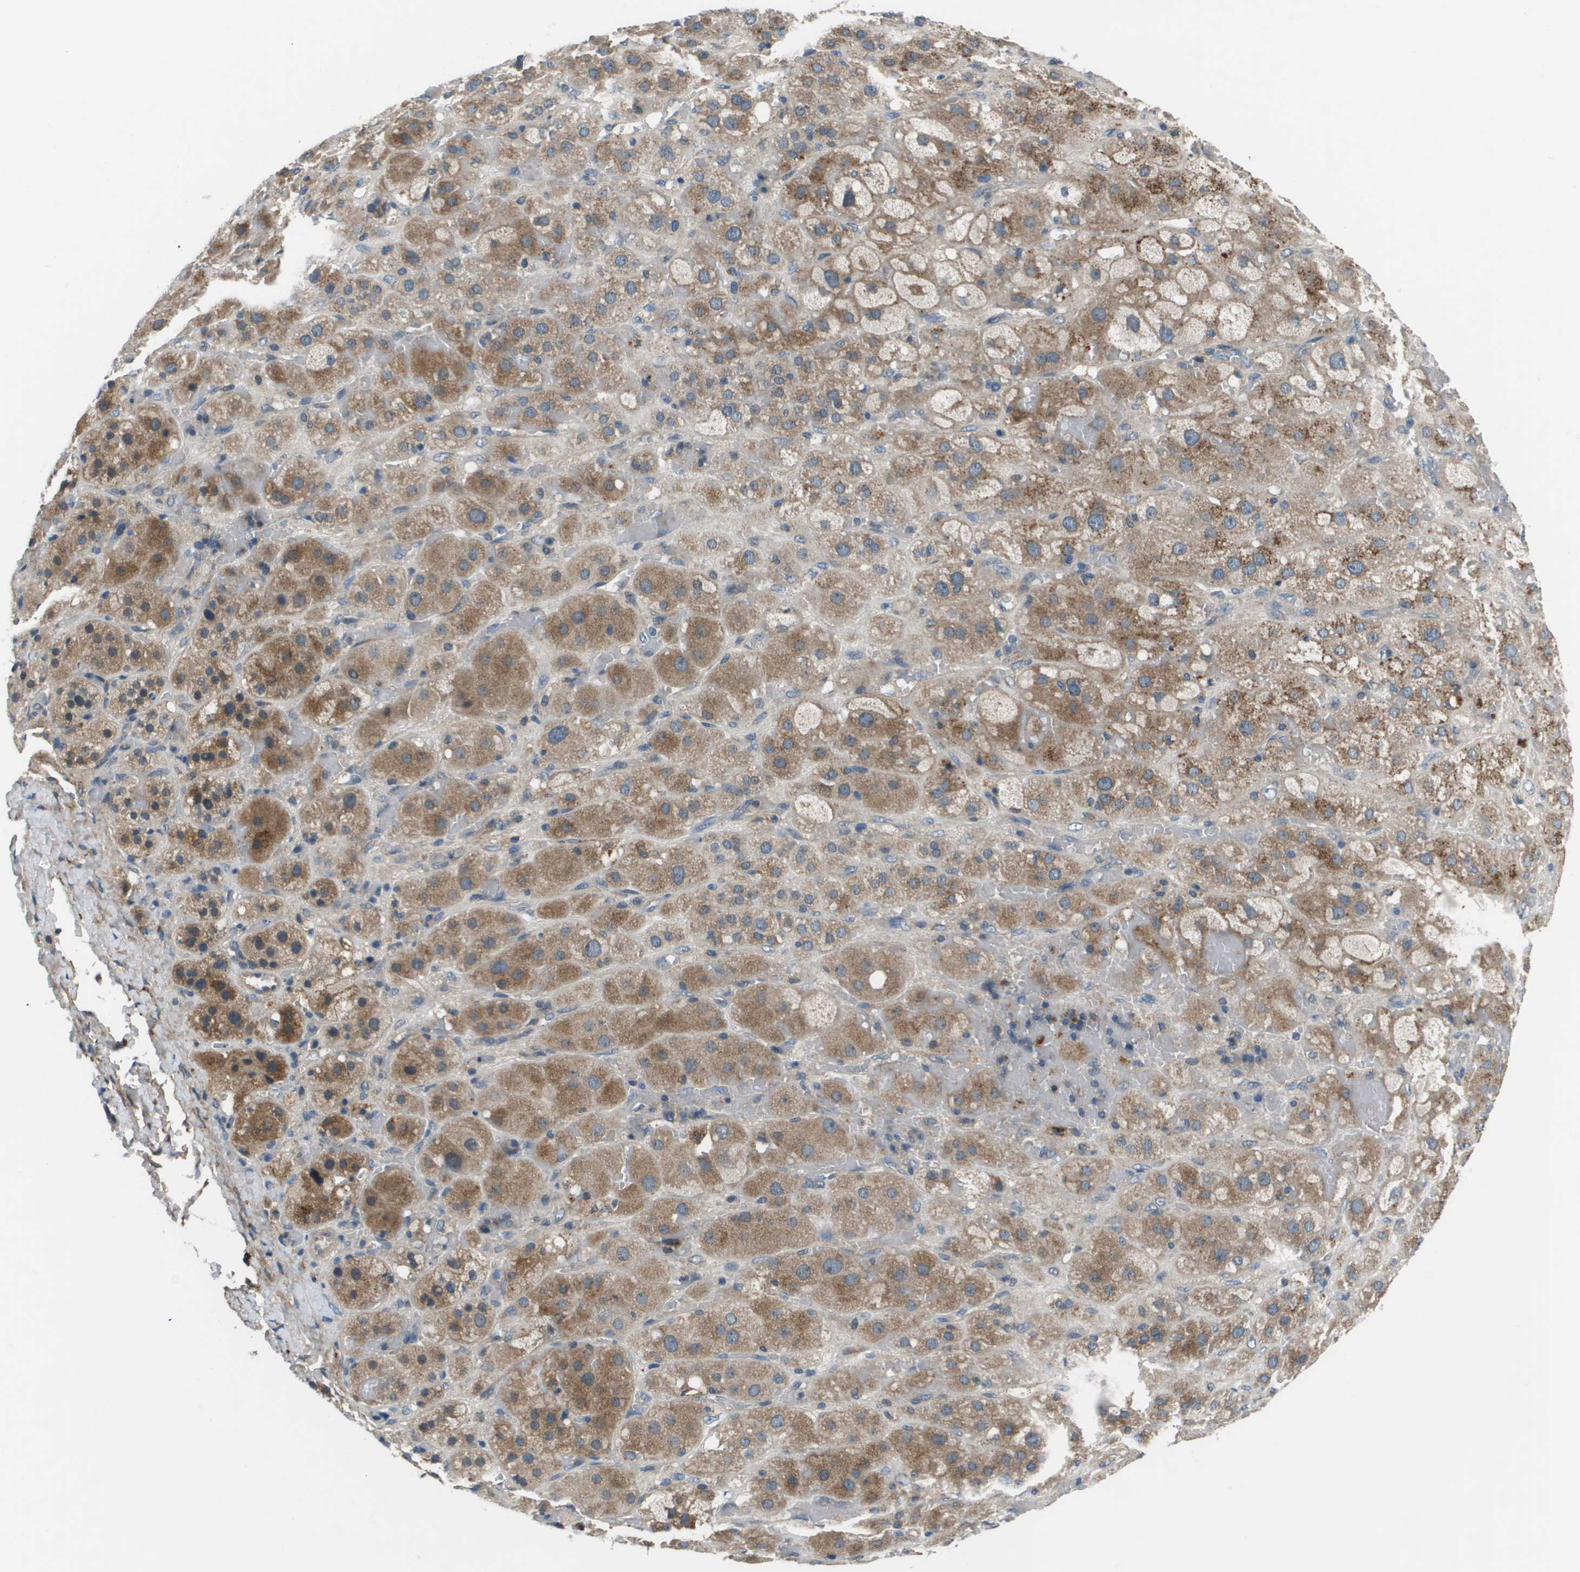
{"staining": {"intensity": "moderate", "quantity": "25%-75%", "location": "cytoplasmic/membranous"}, "tissue": "adrenal gland", "cell_type": "Glandular cells", "image_type": "normal", "snomed": [{"axis": "morphology", "description": "Normal tissue, NOS"}, {"axis": "topography", "description": "Adrenal gland"}], "caption": "The histopathology image displays immunohistochemical staining of normal adrenal gland. There is moderate cytoplasmic/membranous positivity is appreciated in approximately 25%-75% of glandular cells.", "gene": "PCOLCE", "patient": {"sex": "female", "age": 47}}